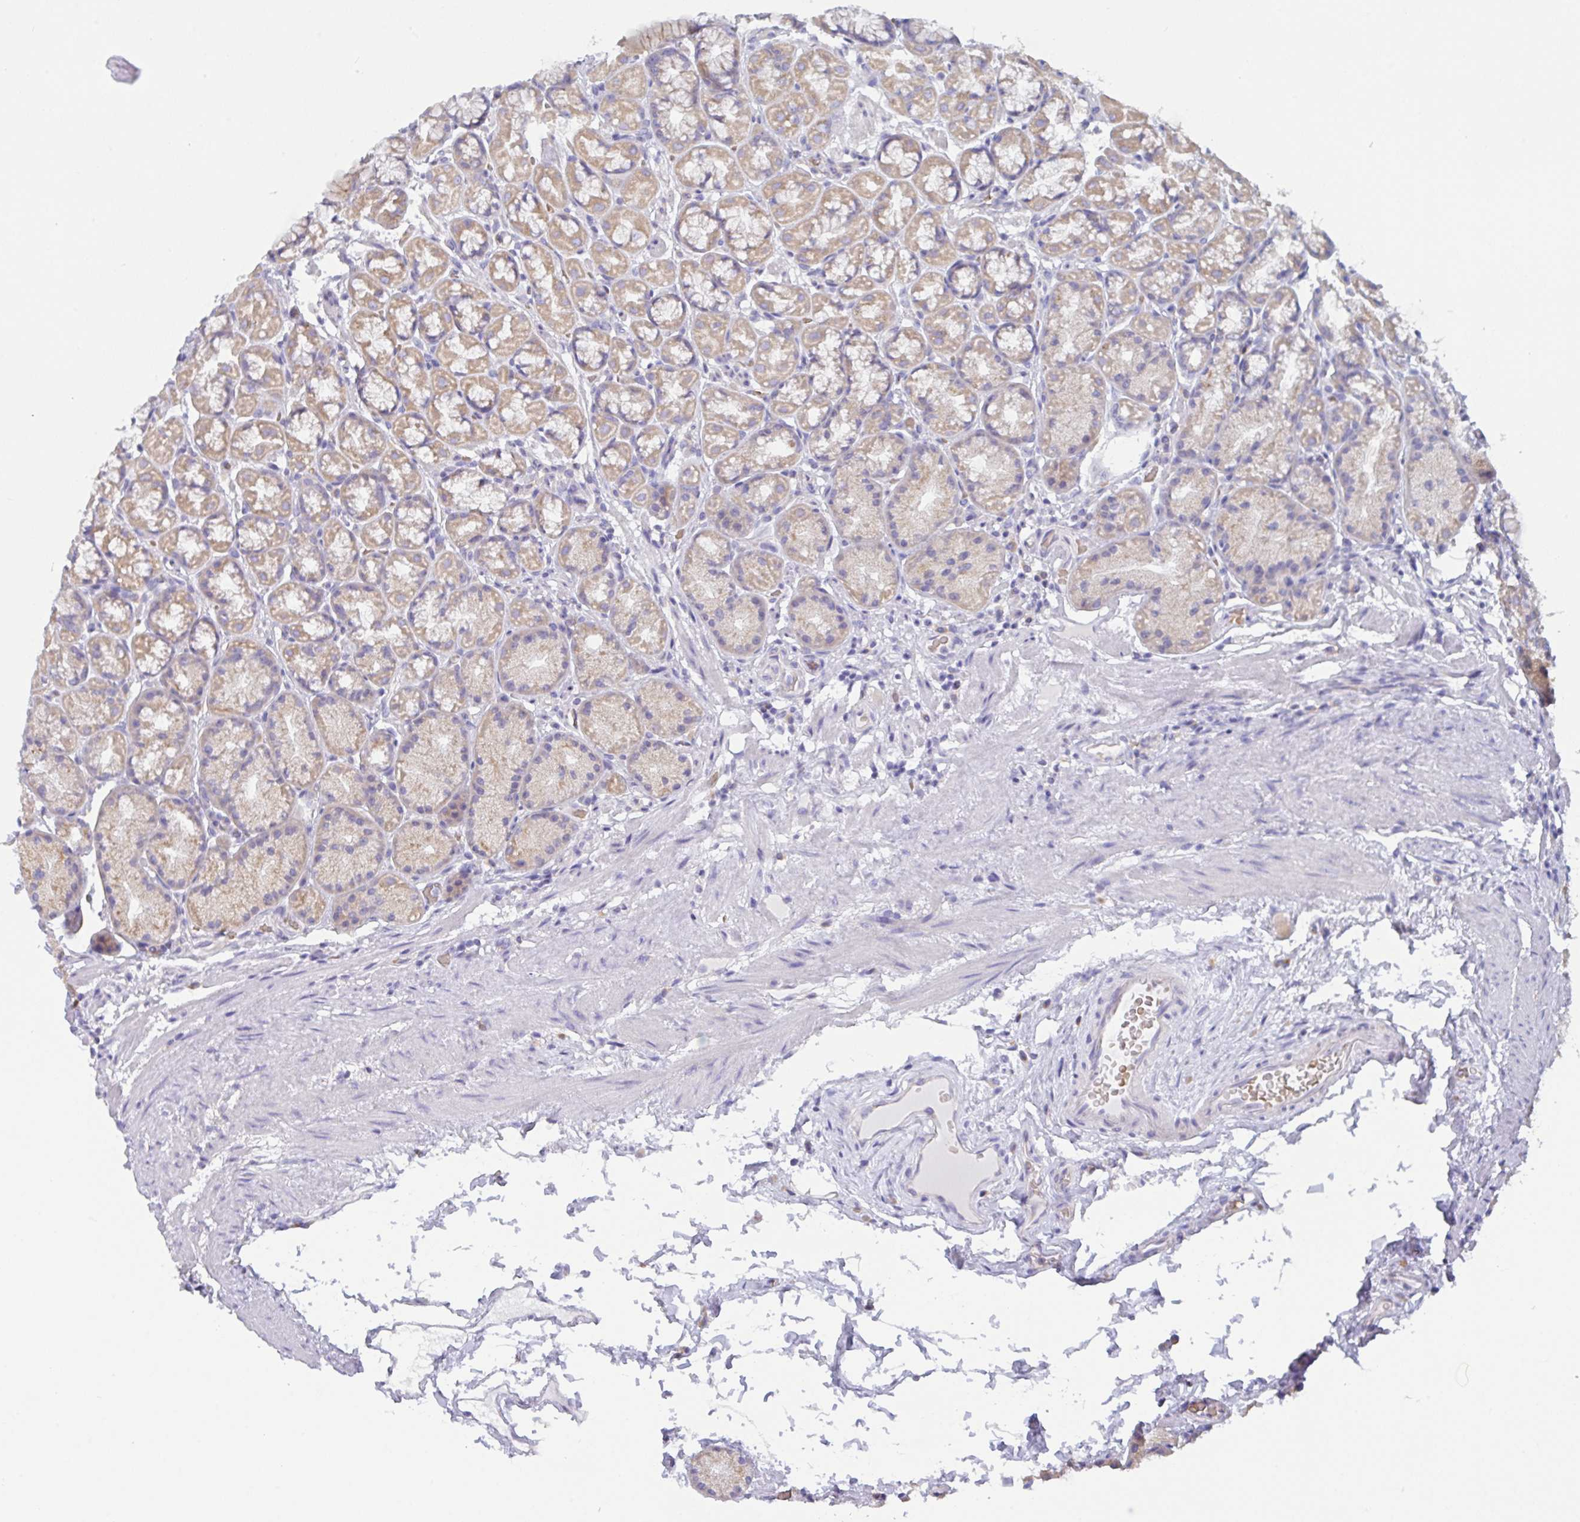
{"staining": {"intensity": "weak", "quantity": "25%-75%", "location": "cytoplasmic/membranous"}, "tissue": "stomach", "cell_type": "Glandular cells", "image_type": "normal", "snomed": [{"axis": "morphology", "description": "Normal tissue, NOS"}, {"axis": "topography", "description": "Stomach, lower"}], "caption": "This image shows IHC staining of unremarkable human stomach, with low weak cytoplasmic/membranous staining in approximately 25%-75% of glandular cells.", "gene": "TFAP2C", "patient": {"sex": "male", "age": 67}}